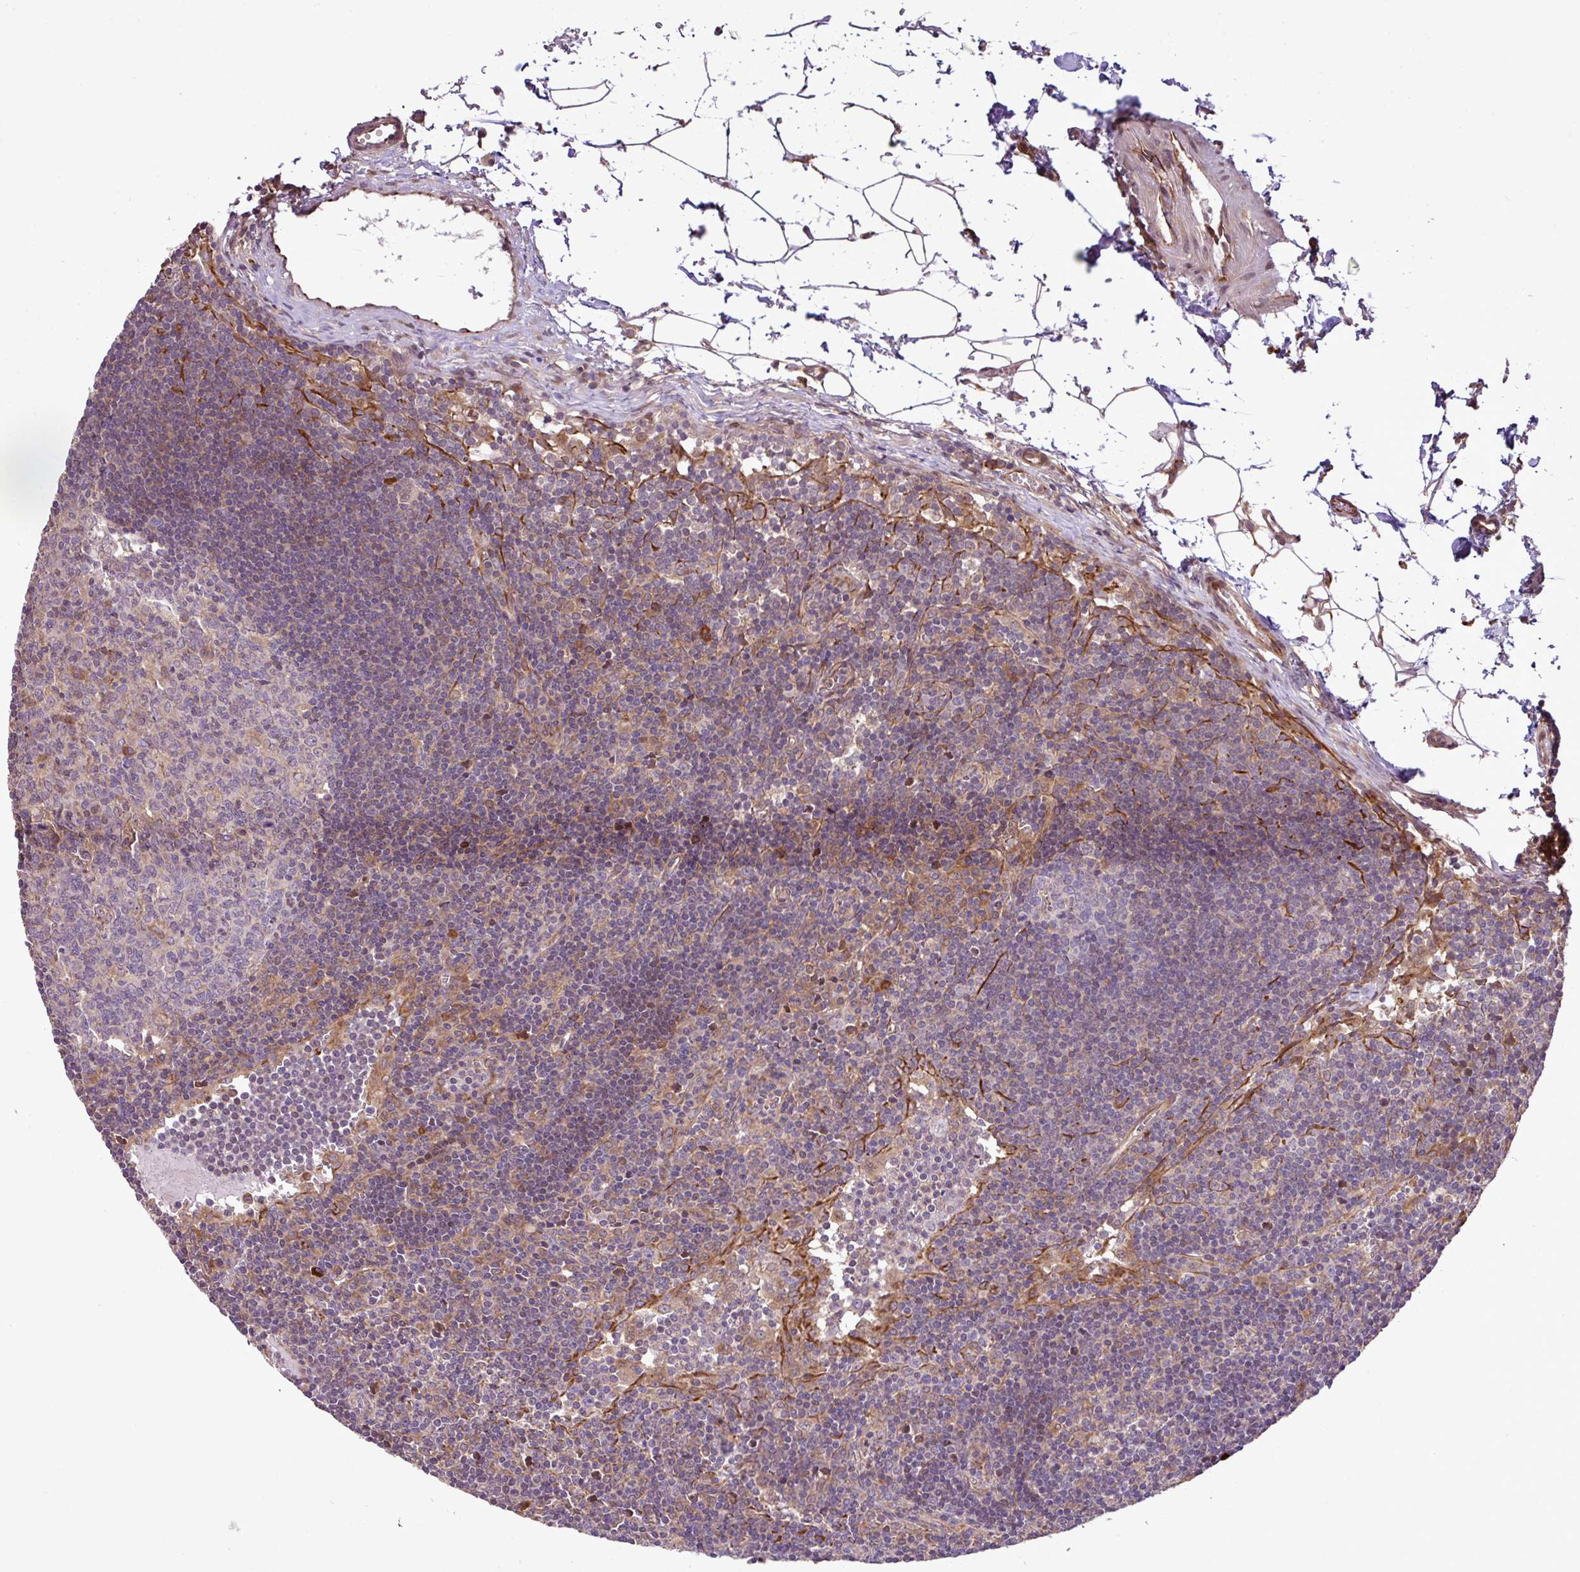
{"staining": {"intensity": "moderate", "quantity": "<25%", "location": "cytoplasmic/membranous"}, "tissue": "lymph node", "cell_type": "Germinal center cells", "image_type": "normal", "snomed": [{"axis": "morphology", "description": "Normal tissue, NOS"}, {"axis": "topography", "description": "Lymph node"}], "caption": "IHC (DAB (3,3'-diaminobenzidine)) staining of unremarkable lymph node reveals moderate cytoplasmic/membranous protein staining in about <25% of germinal center cells.", "gene": "DLGAP4", "patient": {"sex": "female", "age": 29}}